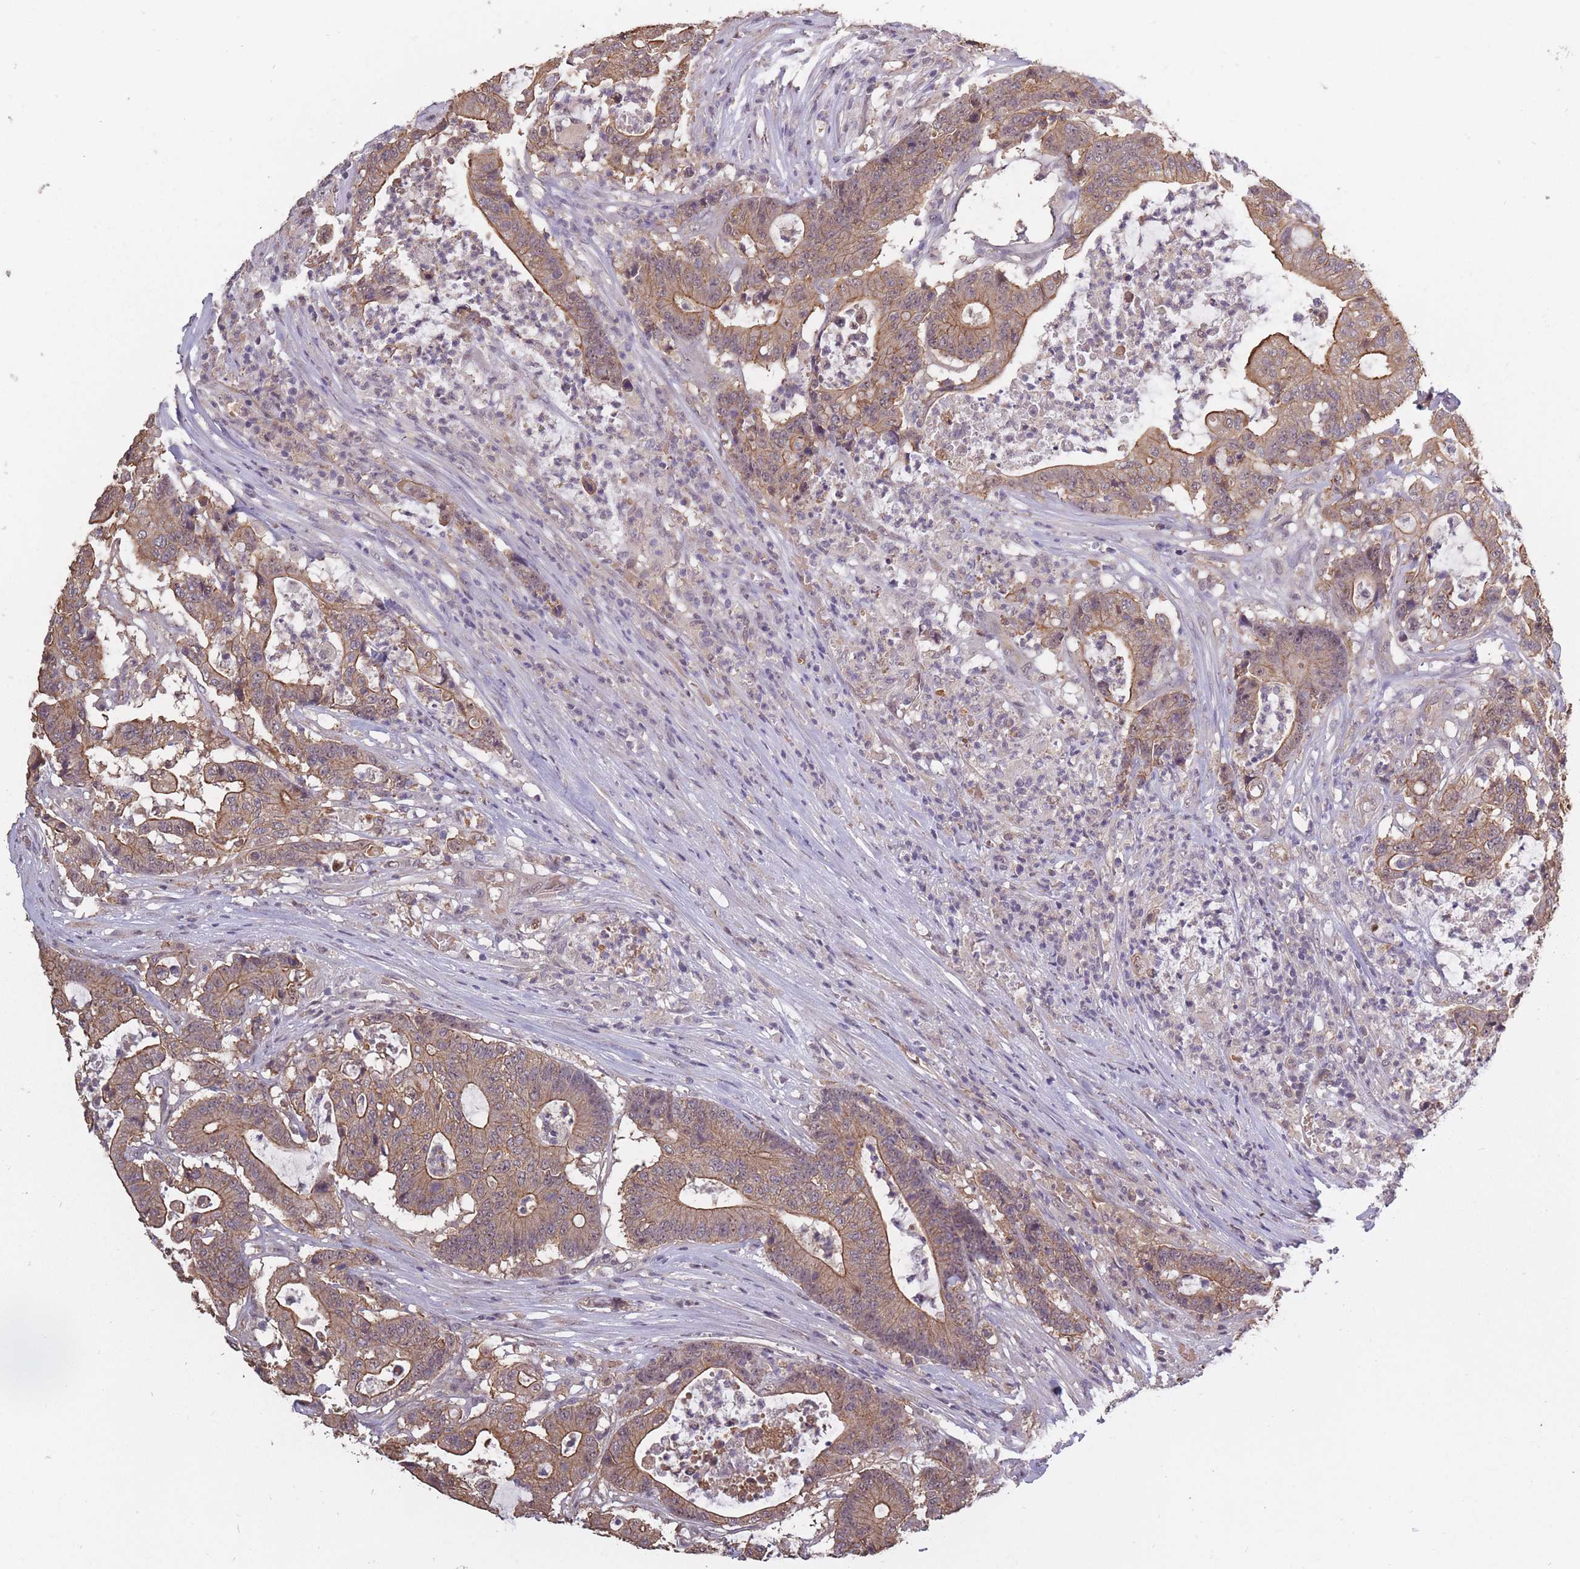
{"staining": {"intensity": "moderate", "quantity": "25%-75%", "location": "cytoplasmic/membranous"}, "tissue": "colorectal cancer", "cell_type": "Tumor cells", "image_type": "cancer", "snomed": [{"axis": "morphology", "description": "Adenocarcinoma, NOS"}, {"axis": "topography", "description": "Colon"}], "caption": "A brown stain highlights moderate cytoplasmic/membranous positivity of a protein in human colorectal cancer tumor cells. The staining is performed using DAB (3,3'-diaminobenzidine) brown chromogen to label protein expression. The nuclei are counter-stained blue using hematoxylin.", "gene": "KIAA1755", "patient": {"sex": "female", "age": 84}}